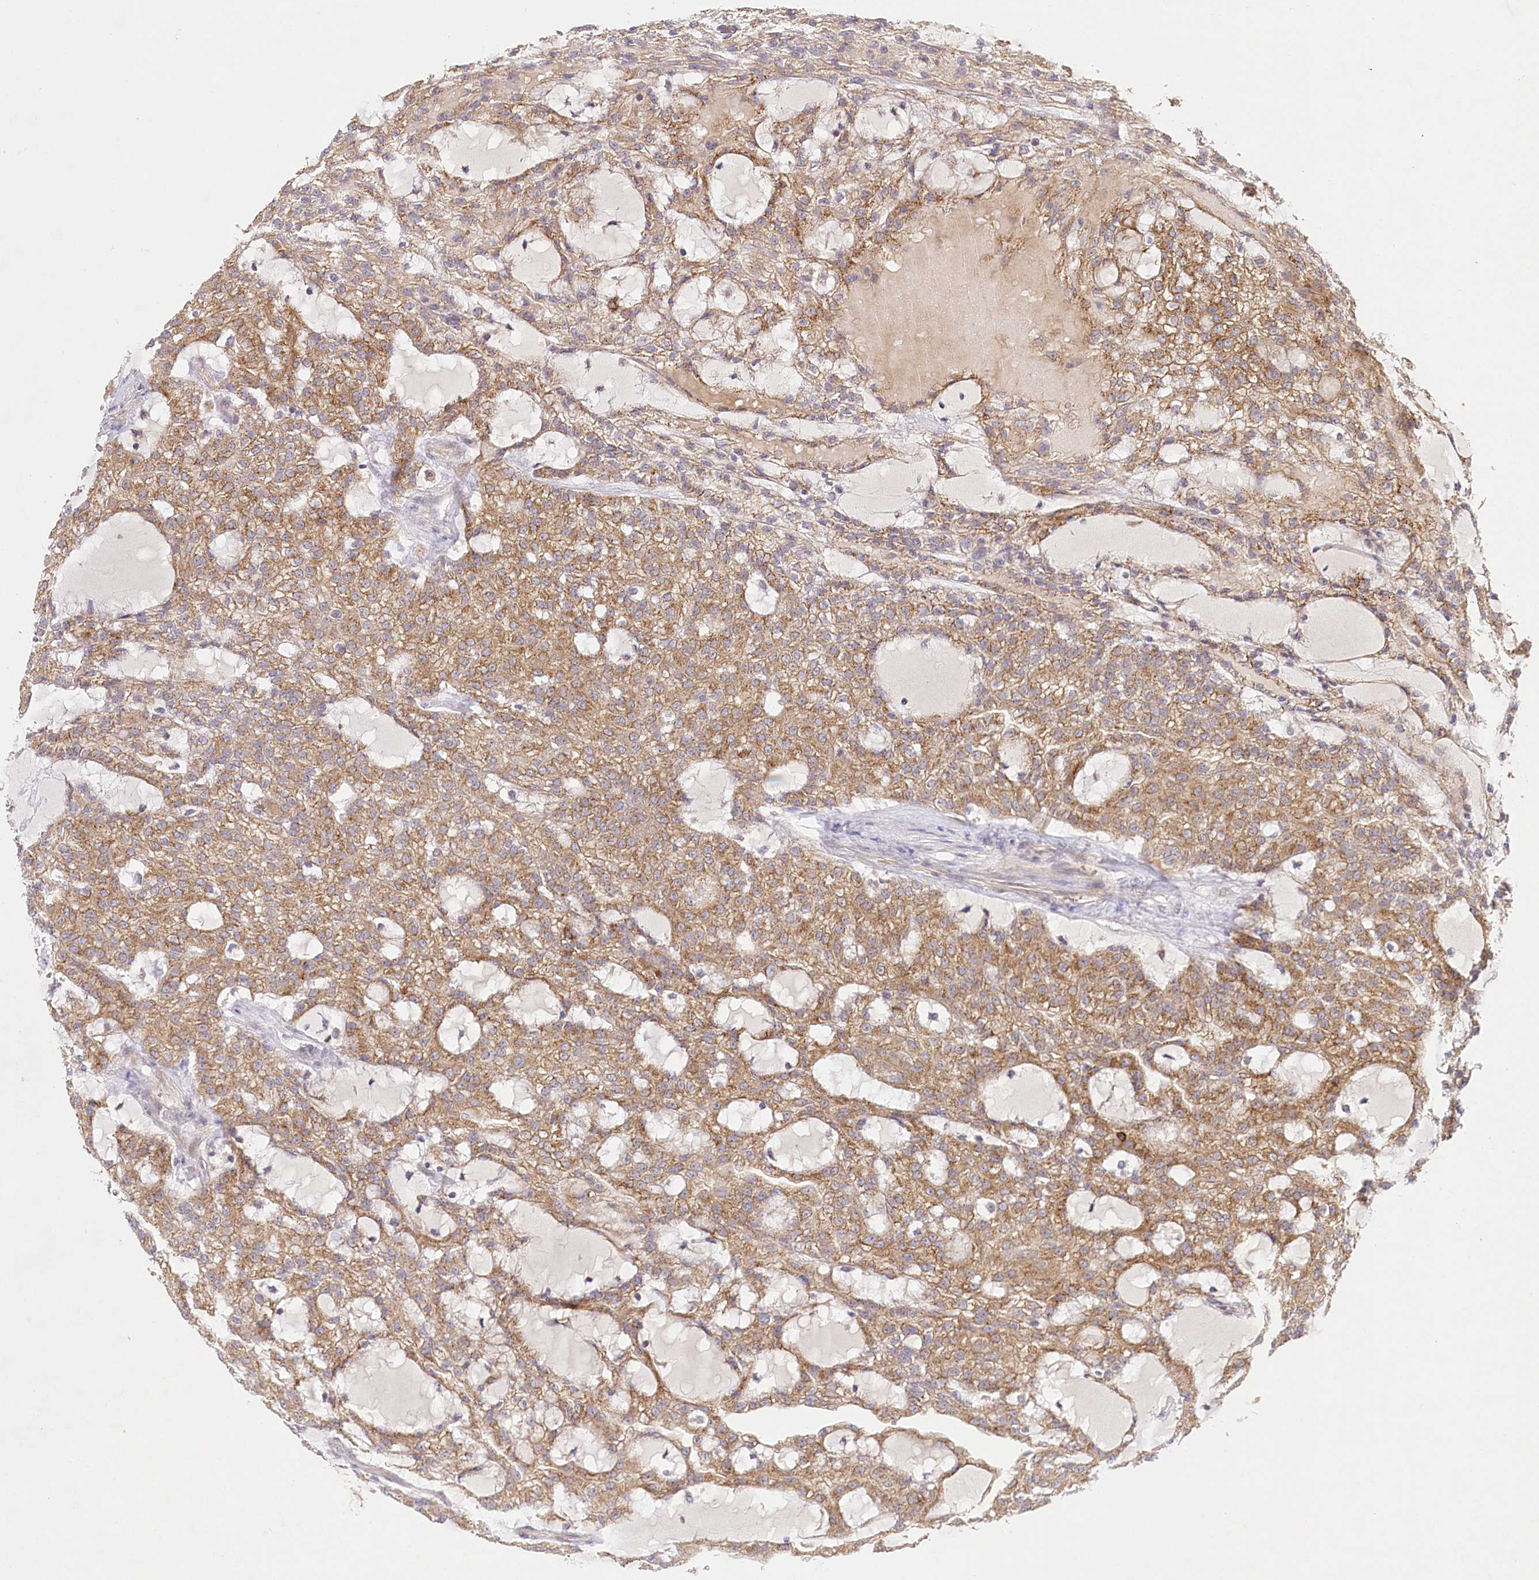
{"staining": {"intensity": "moderate", "quantity": ">75%", "location": "cytoplasmic/membranous"}, "tissue": "renal cancer", "cell_type": "Tumor cells", "image_type": "cancer", "snomed": [{"axis": "morphology", "description": "Adenocarcinoma, NOS"}, {"axis": "topography", "description": "Kidney"}], "caption": "About >75% of tumor cells in human adenocarcinoma (renal) exhibit moderate cytoplasmic/membranous protein staining as visualized by brown immunohistochemical staining.", "gene": "PYROXD1", "patient": {"sex": "male", "age": 63}}